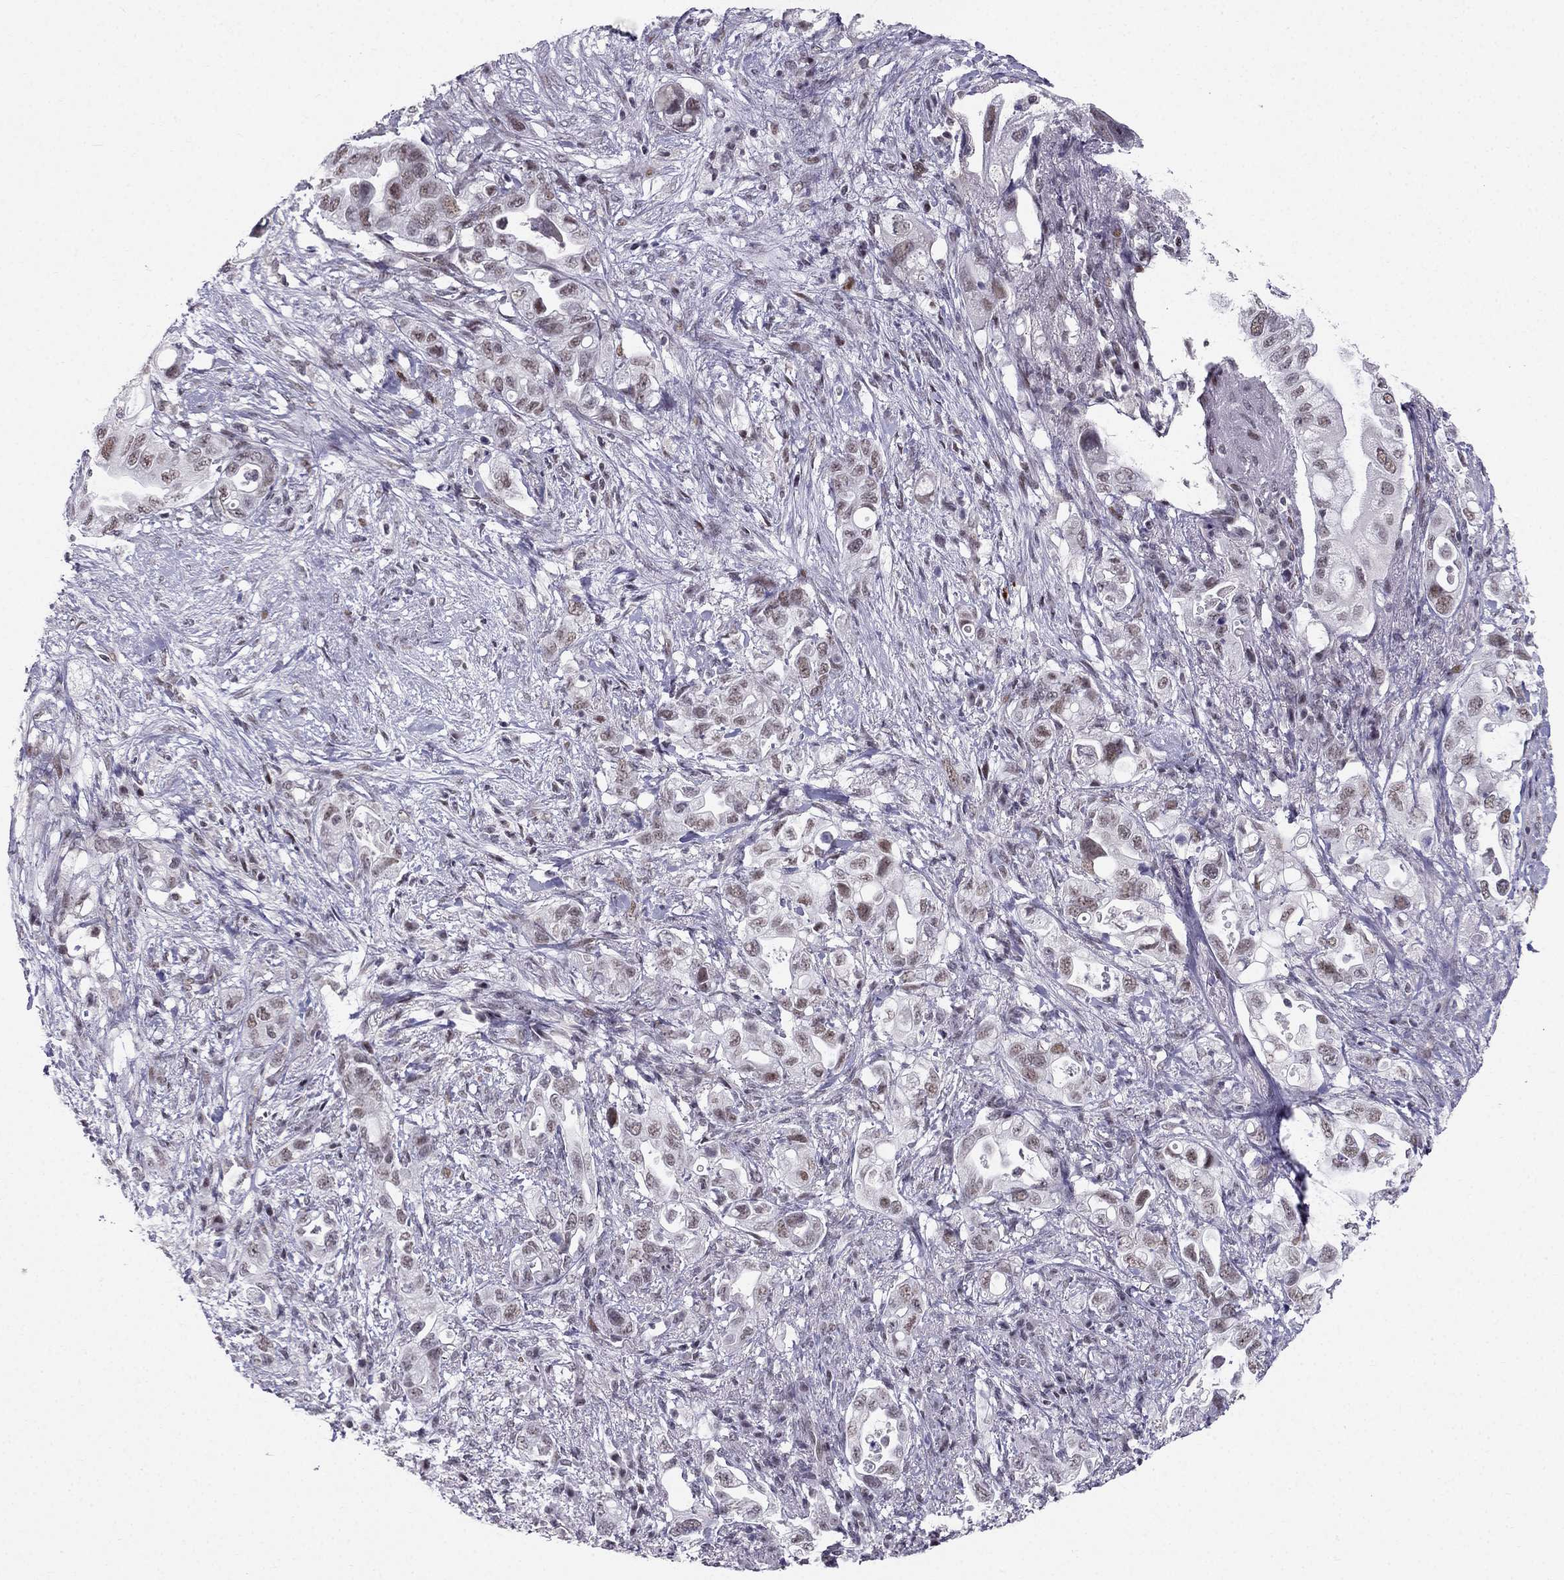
{"staining": {"intensity": "weak", "quantity": "25%-75%", "location": "nuclear"}, "tissue": "pancreatic cancer", "cell_type": "Tumor cells", "image_type": "cancer", "snomed": [{"axis": "morphology", "description": "Adenocarcinoma, NOS"}, {"axis": "topography", "description": "Pancreas"}], "caption": "Protein expression analysis of human pancreatic cancer reveals weak nuclear staining in about 25%-75% of tumor cells. (Brightfield microscopy of DAB IHC at high magnification).", "gene": "RPRD2", "patient": {"sex": "female", "age": 72}}